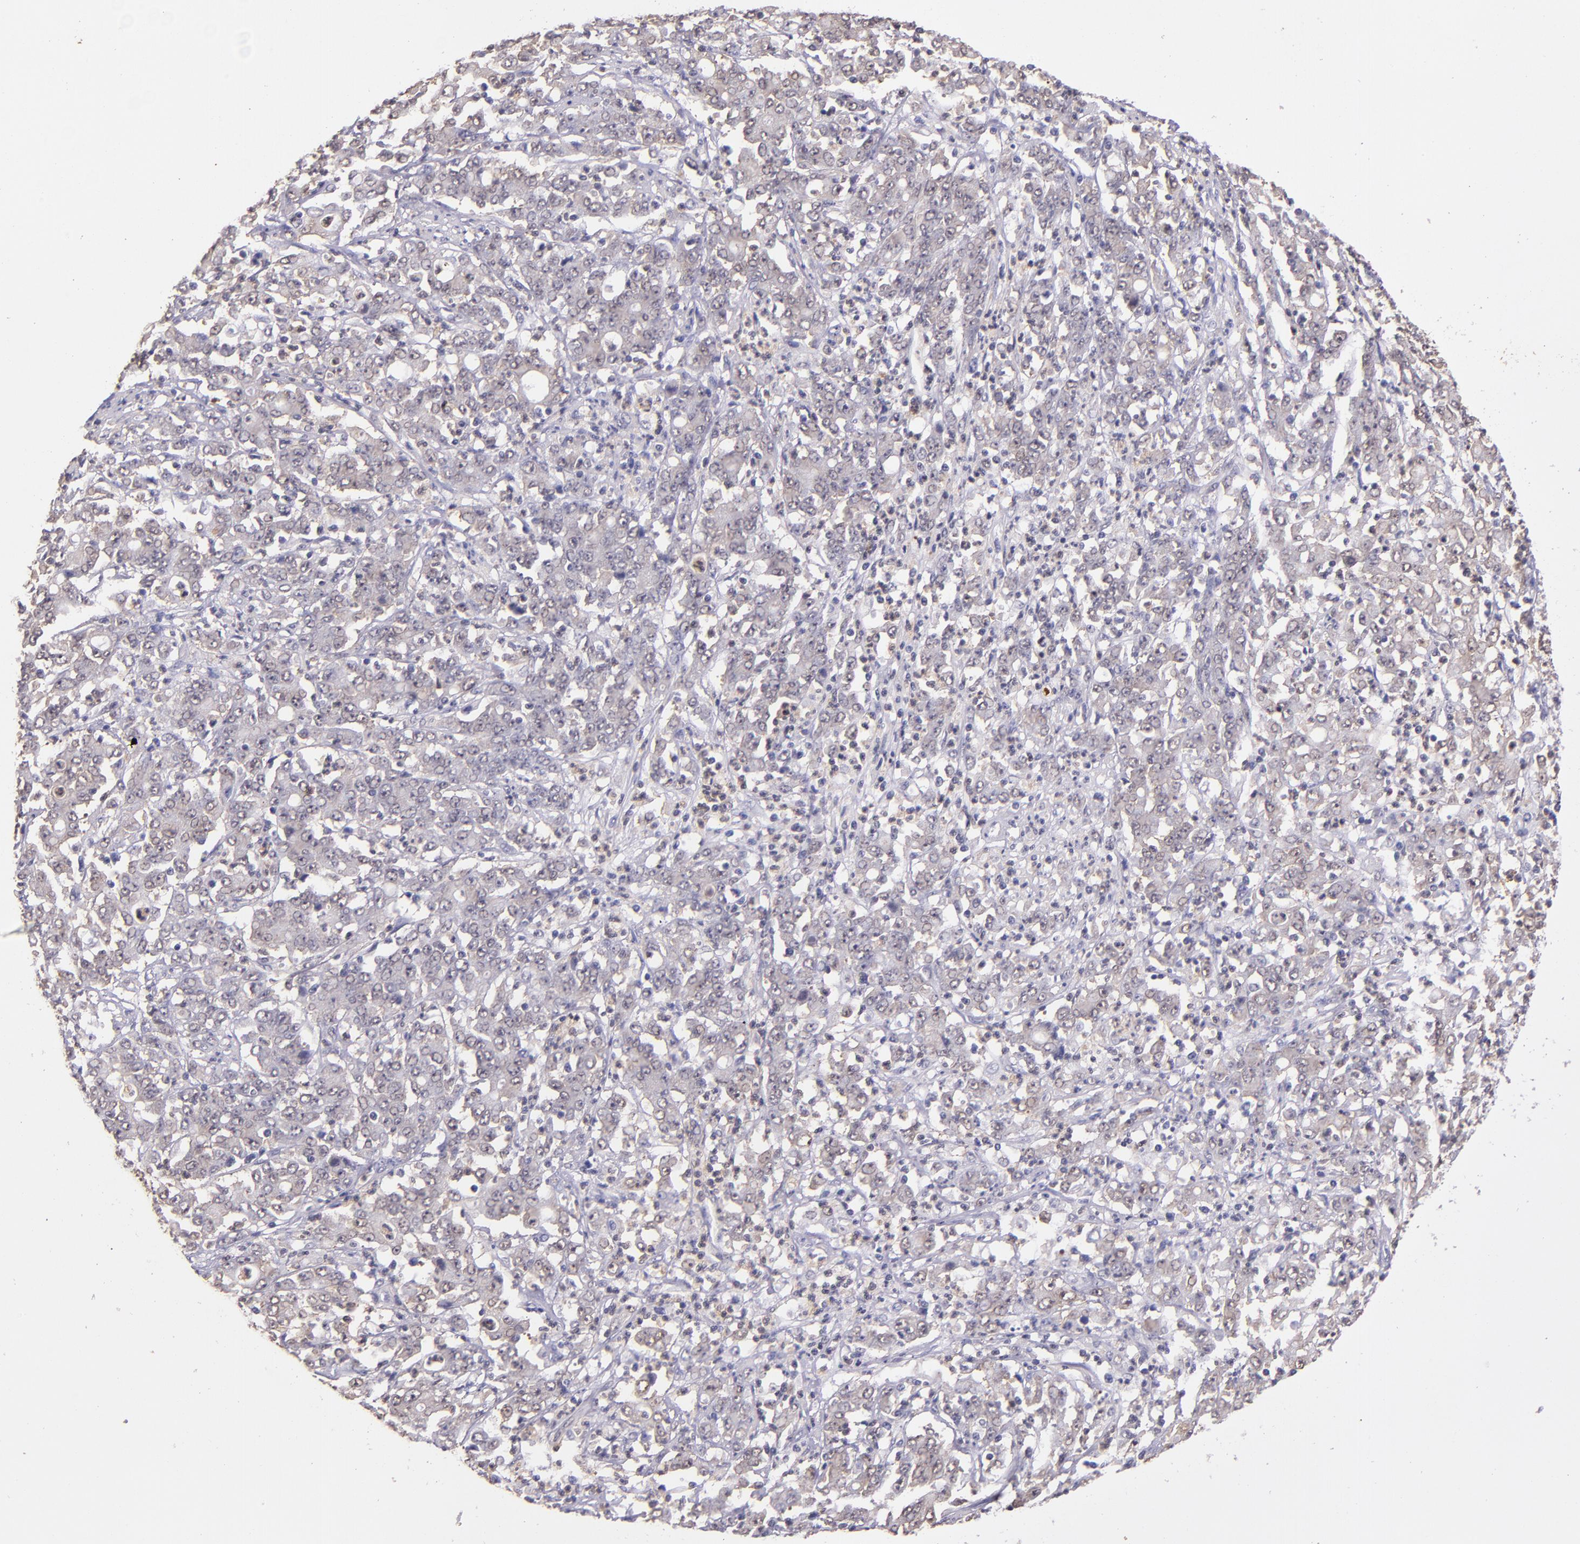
{"staining": {"intensity": "weak", "quantity": ">75%", "location": "cytoplasmic/membranous,nuclear"}, "tissue": "stomach cancer", "cell_type": "Tumor cells", "image_type": "cancer", "snomed": [{"axis": "morphology", "description": "Adenocarcinoma, NOS"}, {"axis": "topography", "description": "Stomach, lower"}], "caption": "High-power microscopy captured an immunohistochemistry (IHC) histopathology image of adenocarcinoma (stomach), revealing weak cytoplasmic/membranous and nuclear positivity in approximately >75% of tumor cells.", "gene": "STAT6", "patient": {"sex": "female", "age": 71}}